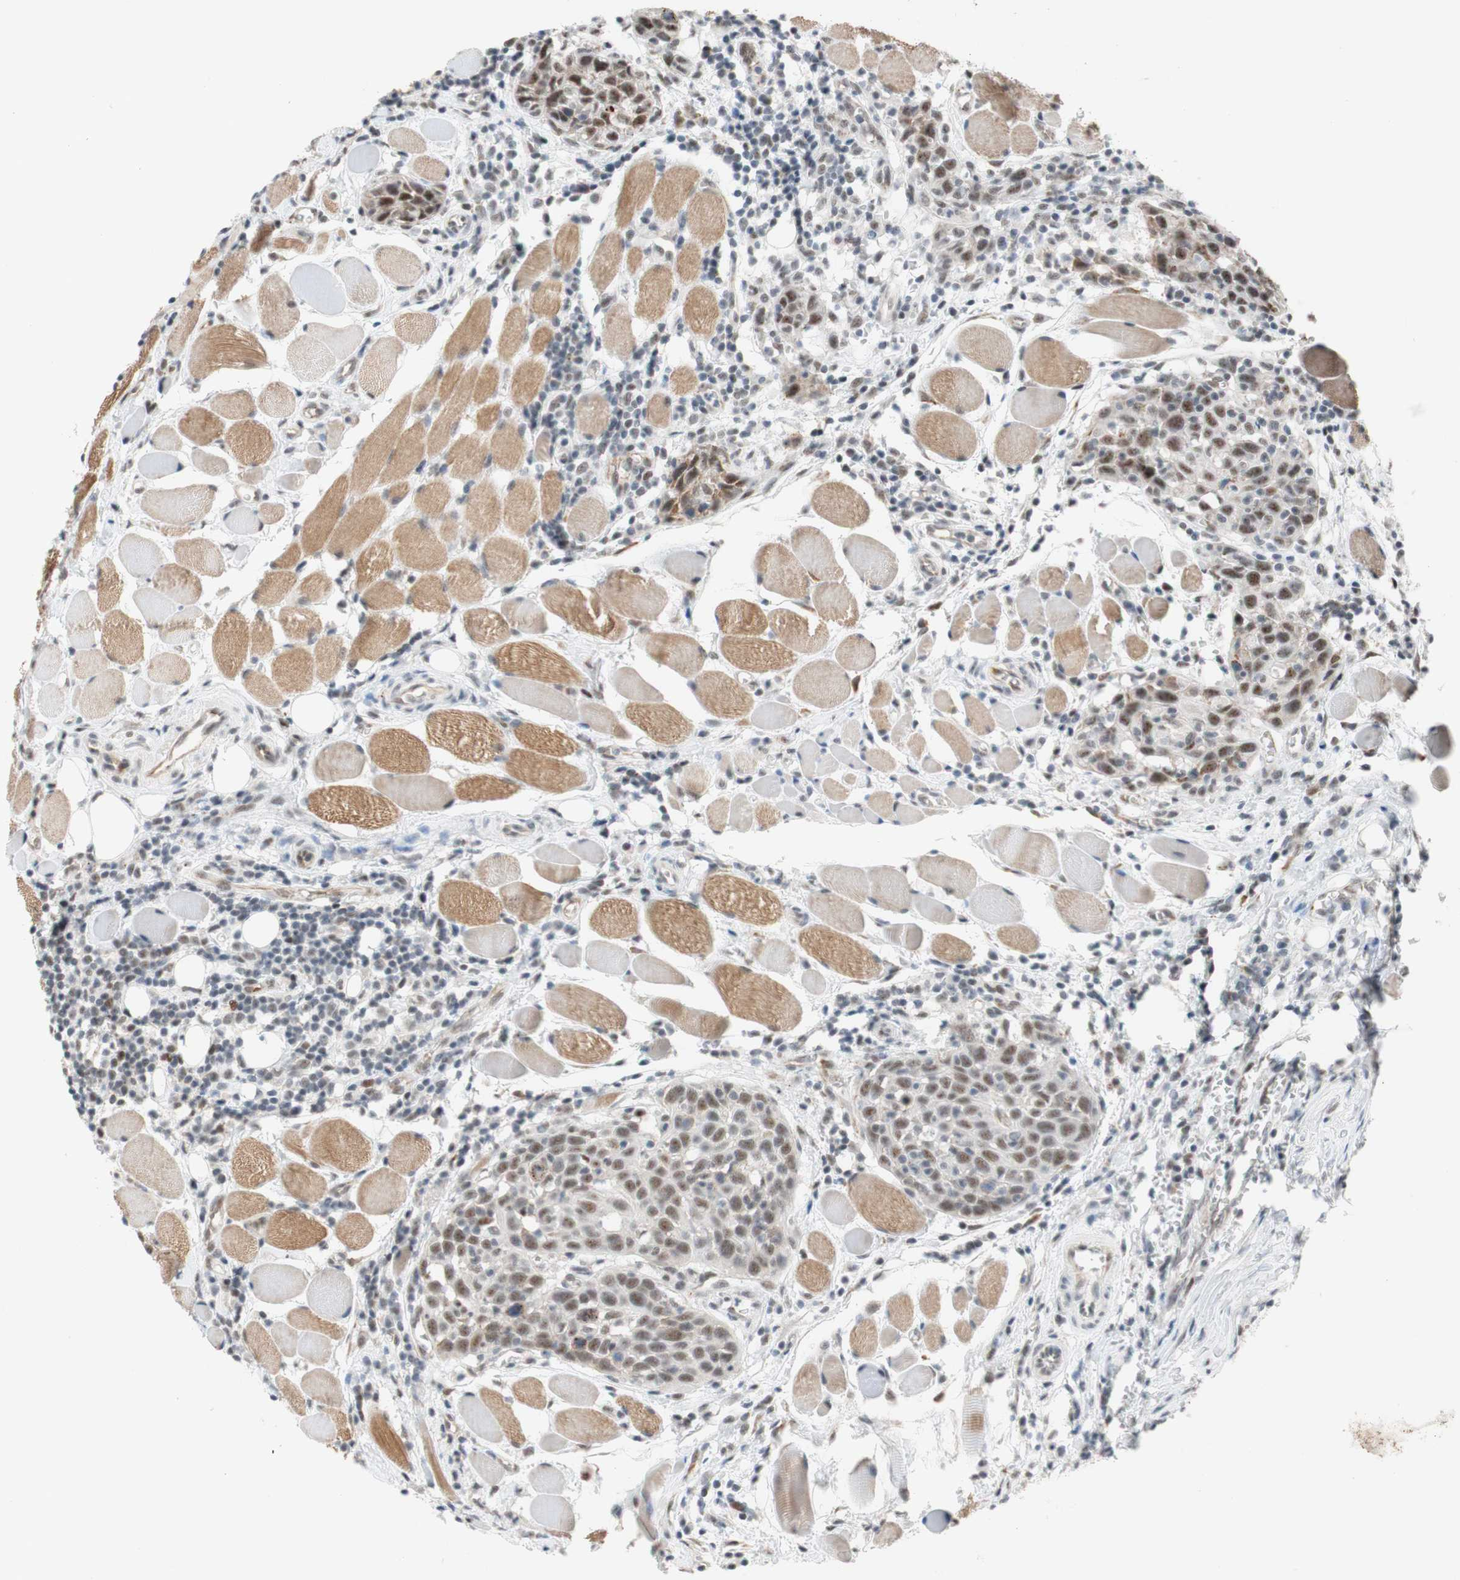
{"staining": {"intensity": "moderate", "quantity": ">75%", "location": "nuclear"}, "tissue": "head and neck cancer", "cell_type": "Tumor cells", "image_type": "cancer", "snomed": [{"axis": "morphology", "description": "Squamous cell carcinoma, NOS"}, {"axis": "topography", "description": "Oral tissue"}, {"axis": "topography", "description": "Head-Neck"}], "caption": "Protein expression analysis of head and neck cancer demonstrates moderate nuclear positivity in about >75% of tumor cells.", "gene": "SAP18", "patient": {"sex": "female", "age": 50}}